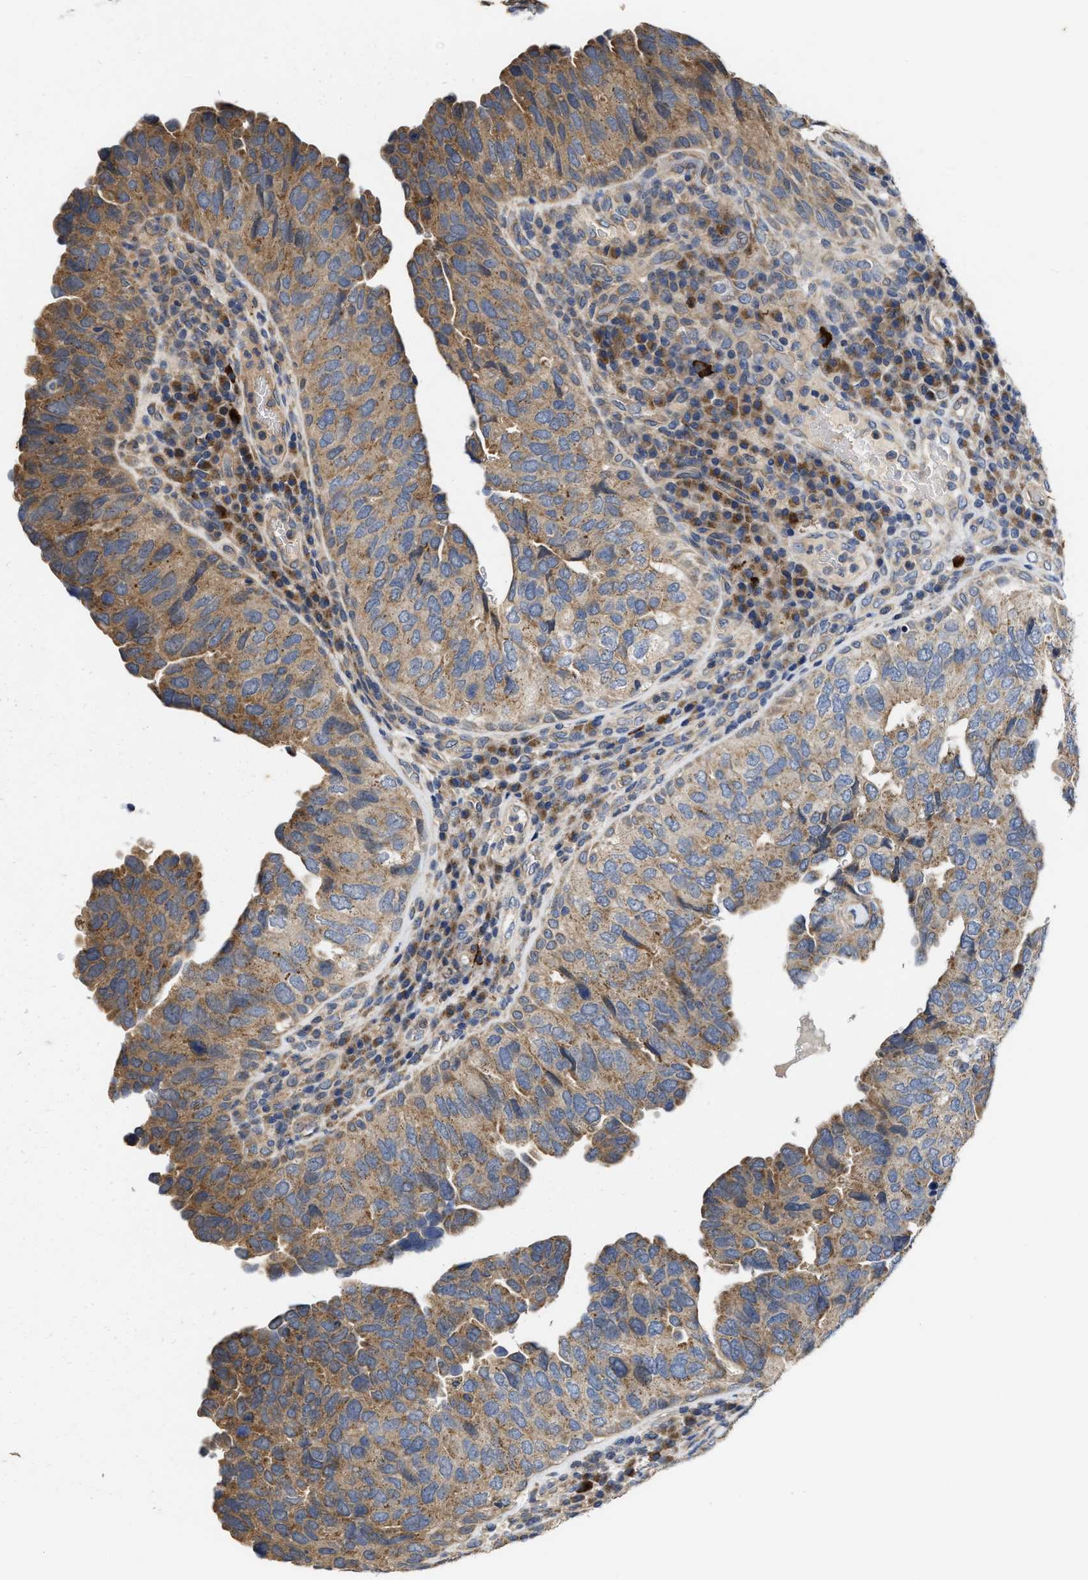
{"staining": {"intensity": "moderate", "quantity": ">75%", "location": "cytoplasmic/membranous"}, "tissue": "urothelial cancer", "cell_type": "Tumor cells", "image_type": "cancer", "snomed": [{"axis": "morphology", "description": "Urothelial carcinoma, High grade"}, {"axis": "topography", "description": "Urinary bladder"}], "caption": "Immunohistochemistry micrograph of human urothelial cancer stained for a protein (brown), which shows medium levels of moderate cytoplasmic/membranous expression in about >75% of tumor cells.", "gene": "EFNA4", "patient": {"sex": "female", "age": 82}}